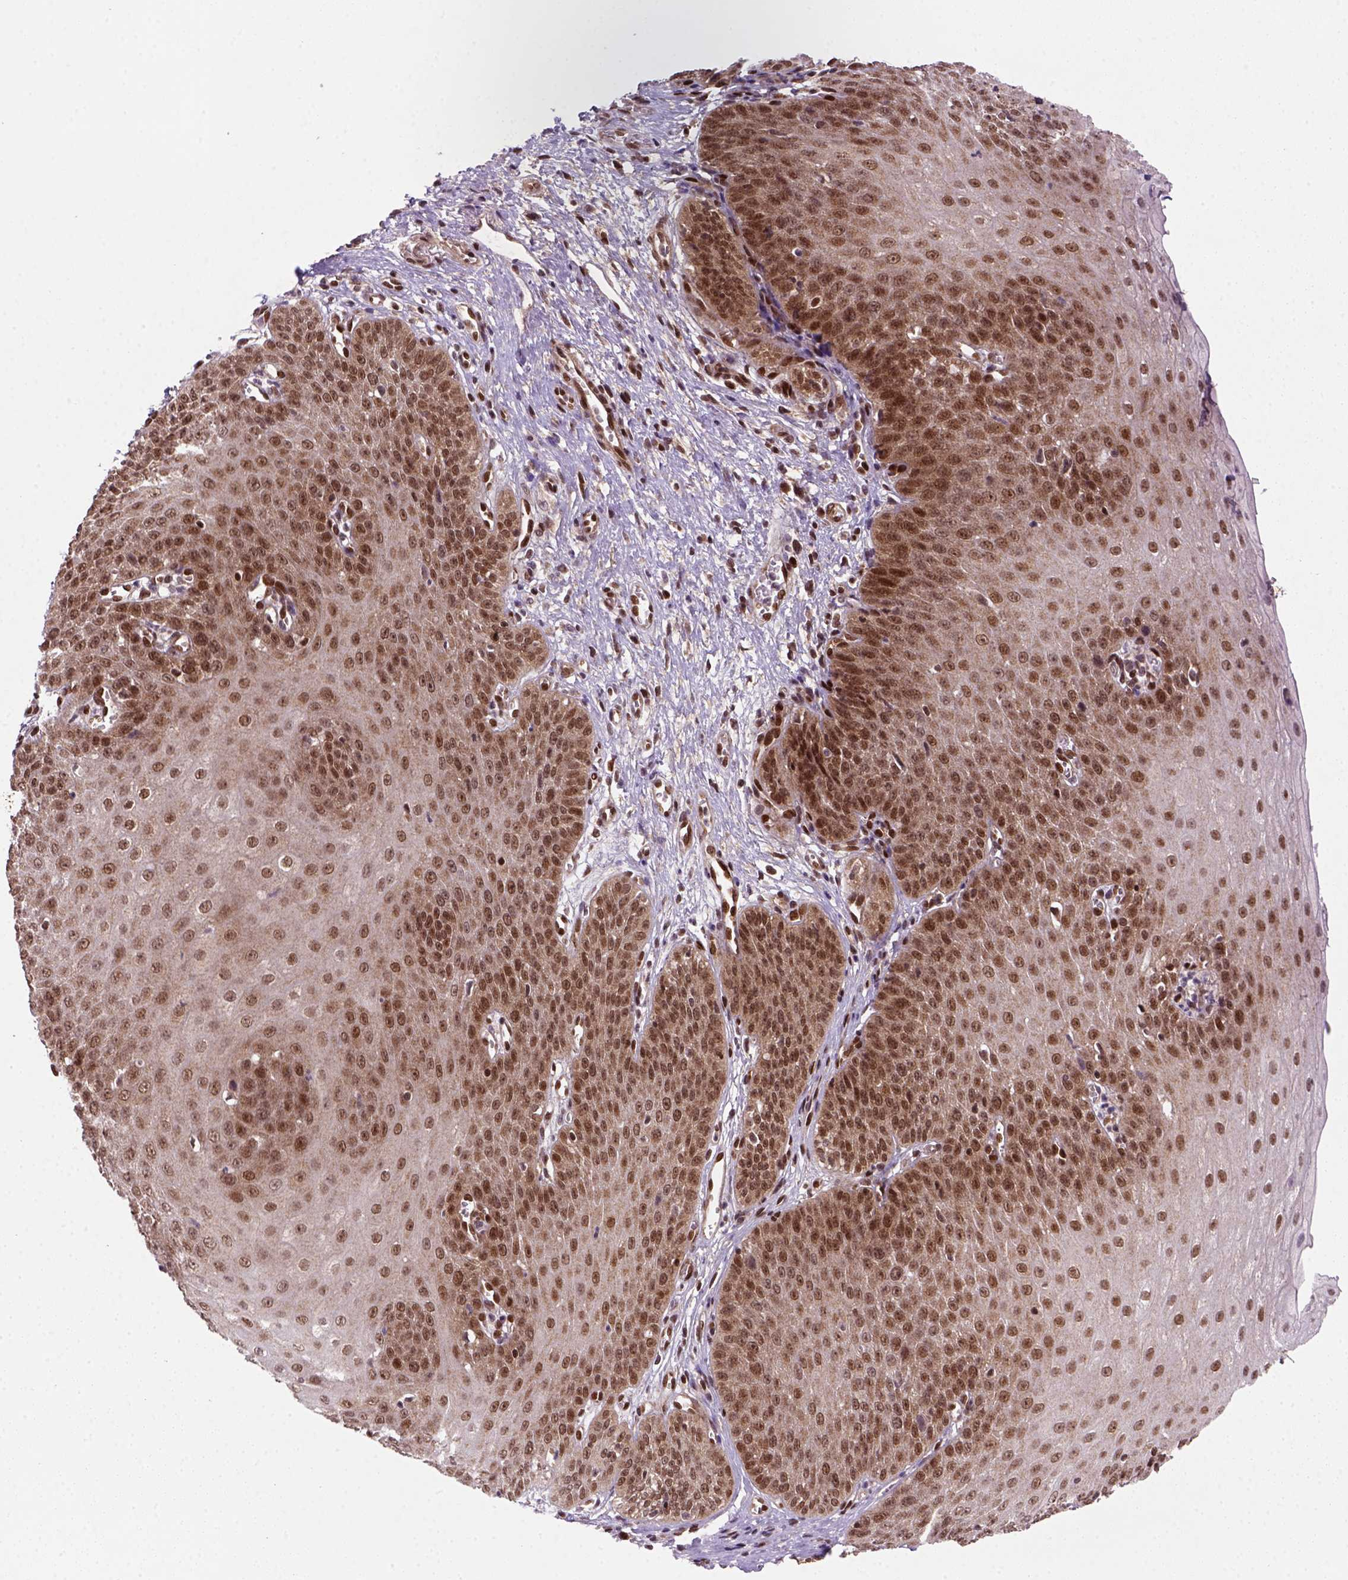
{"staining": {"intensity": "moderate", "quantity": ">75%", "location": "nuclear"}, "tissue": "esophagus", "cell_type": "Squamous epithelial cells", "image_type": "normal", "snomed": [{"axis": "morphology", "description": "Normal tissue, NOS"}, {"axis": "topography", "description": "Esophagus"}], "caption": "Protein positivity by immunohistochemistry (IHC) displays moderate nuclear staining in approximately >75% of squamous epithelial cells in benign esophagus.", "gene": "MGMT", "patient": {"sex": "male", "age": 71}}